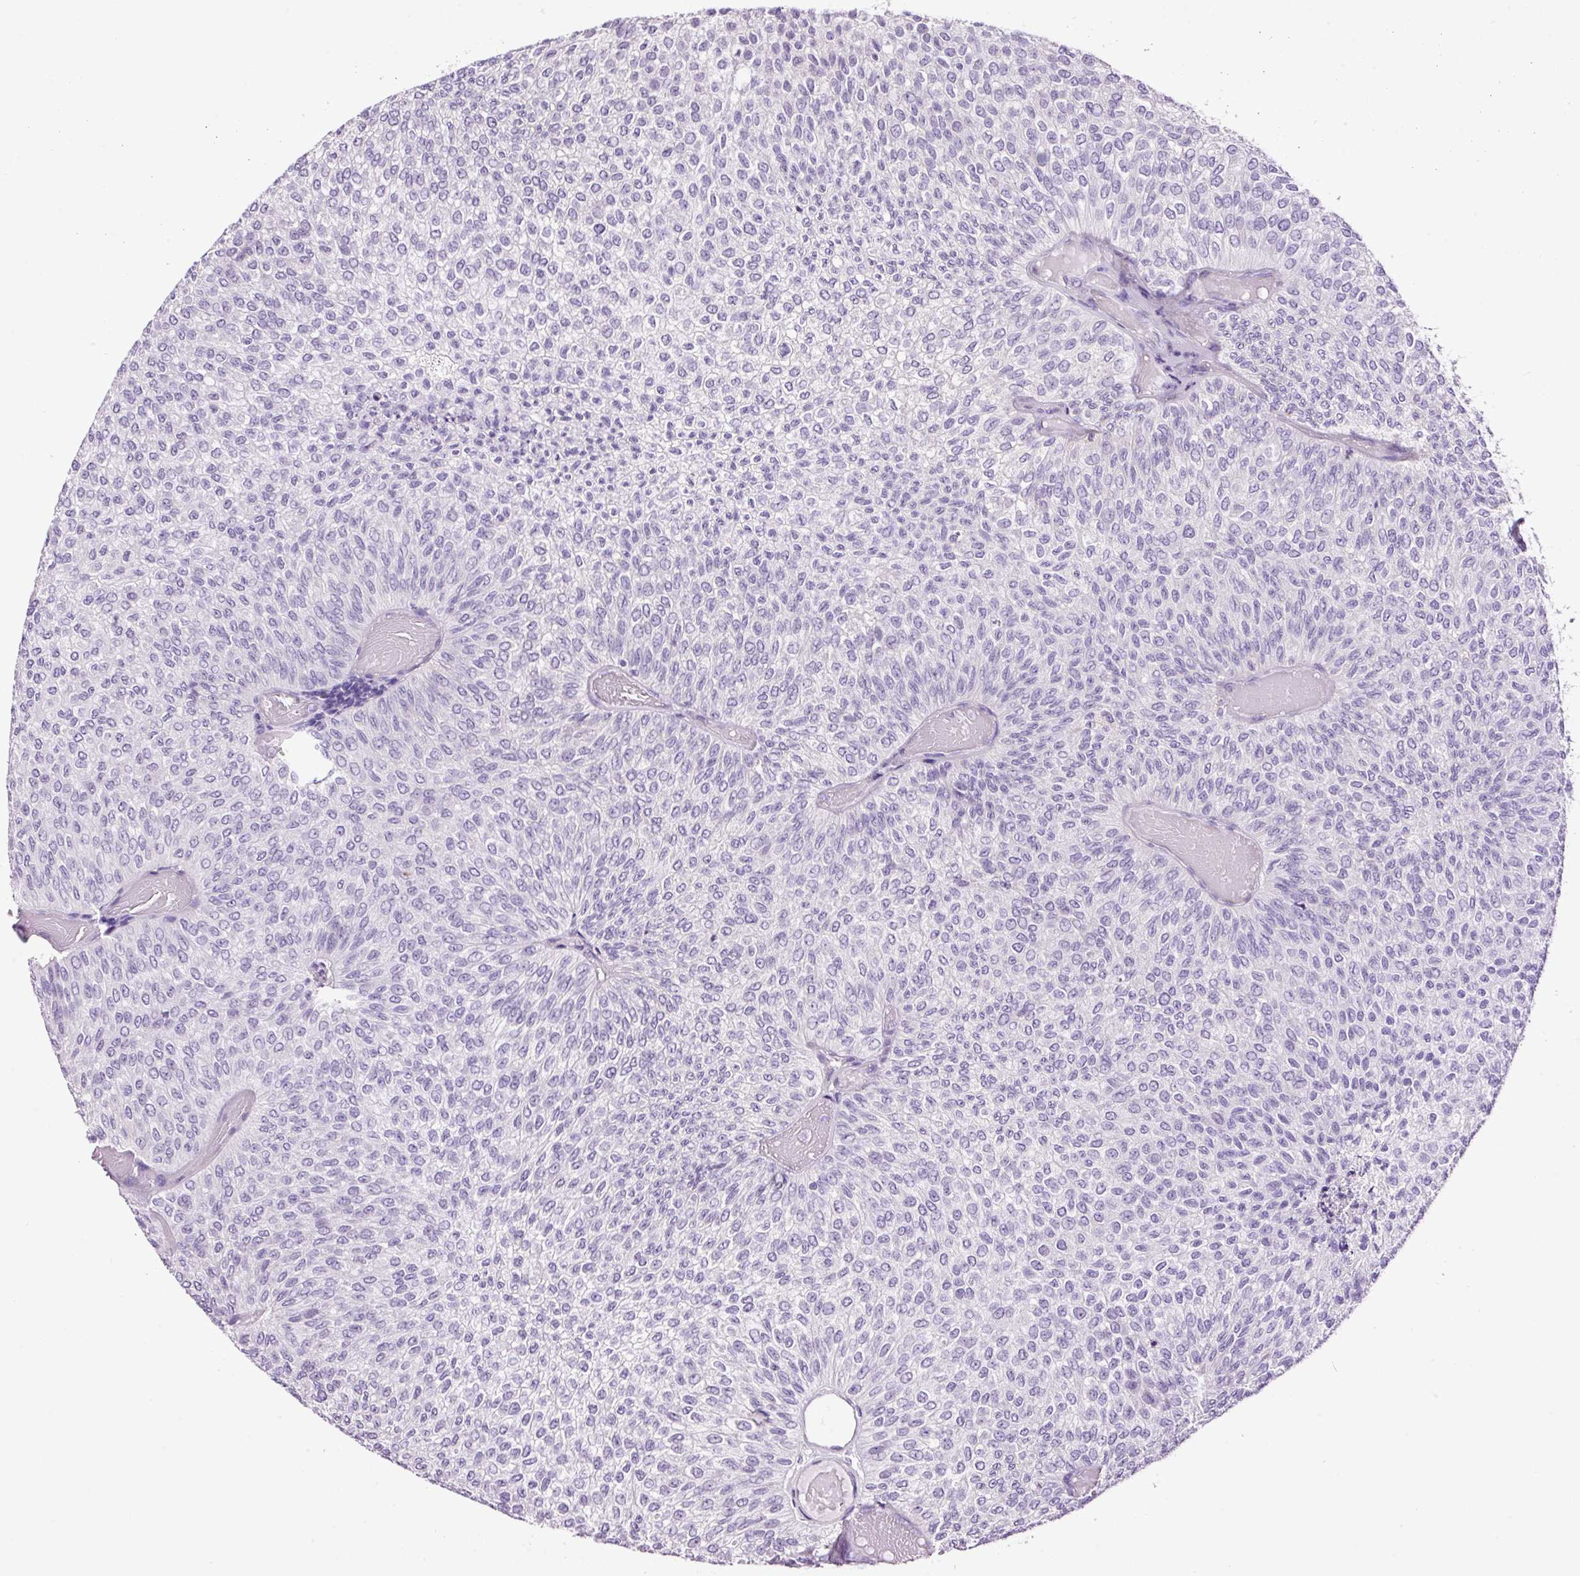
{"staining": {"intensity": "negative", "quantity": "none", "location": "none"}, "tissue": "urothelial cancer", "cell_type": "Tumor cells", "image_type": "cancer", "snomed": [{"axis": "morphology", "description": "Urothelial carcinoma, Low grade"}, {"axis": "topography", "description": "Urinary bladder"}], "caption": "Human urothelial cancer stained for a protein using immunohistochemistry exhibits no positivity in tumor cells.", "gene": "RTF2", "patient": {"sex": "male", "age": 78}}